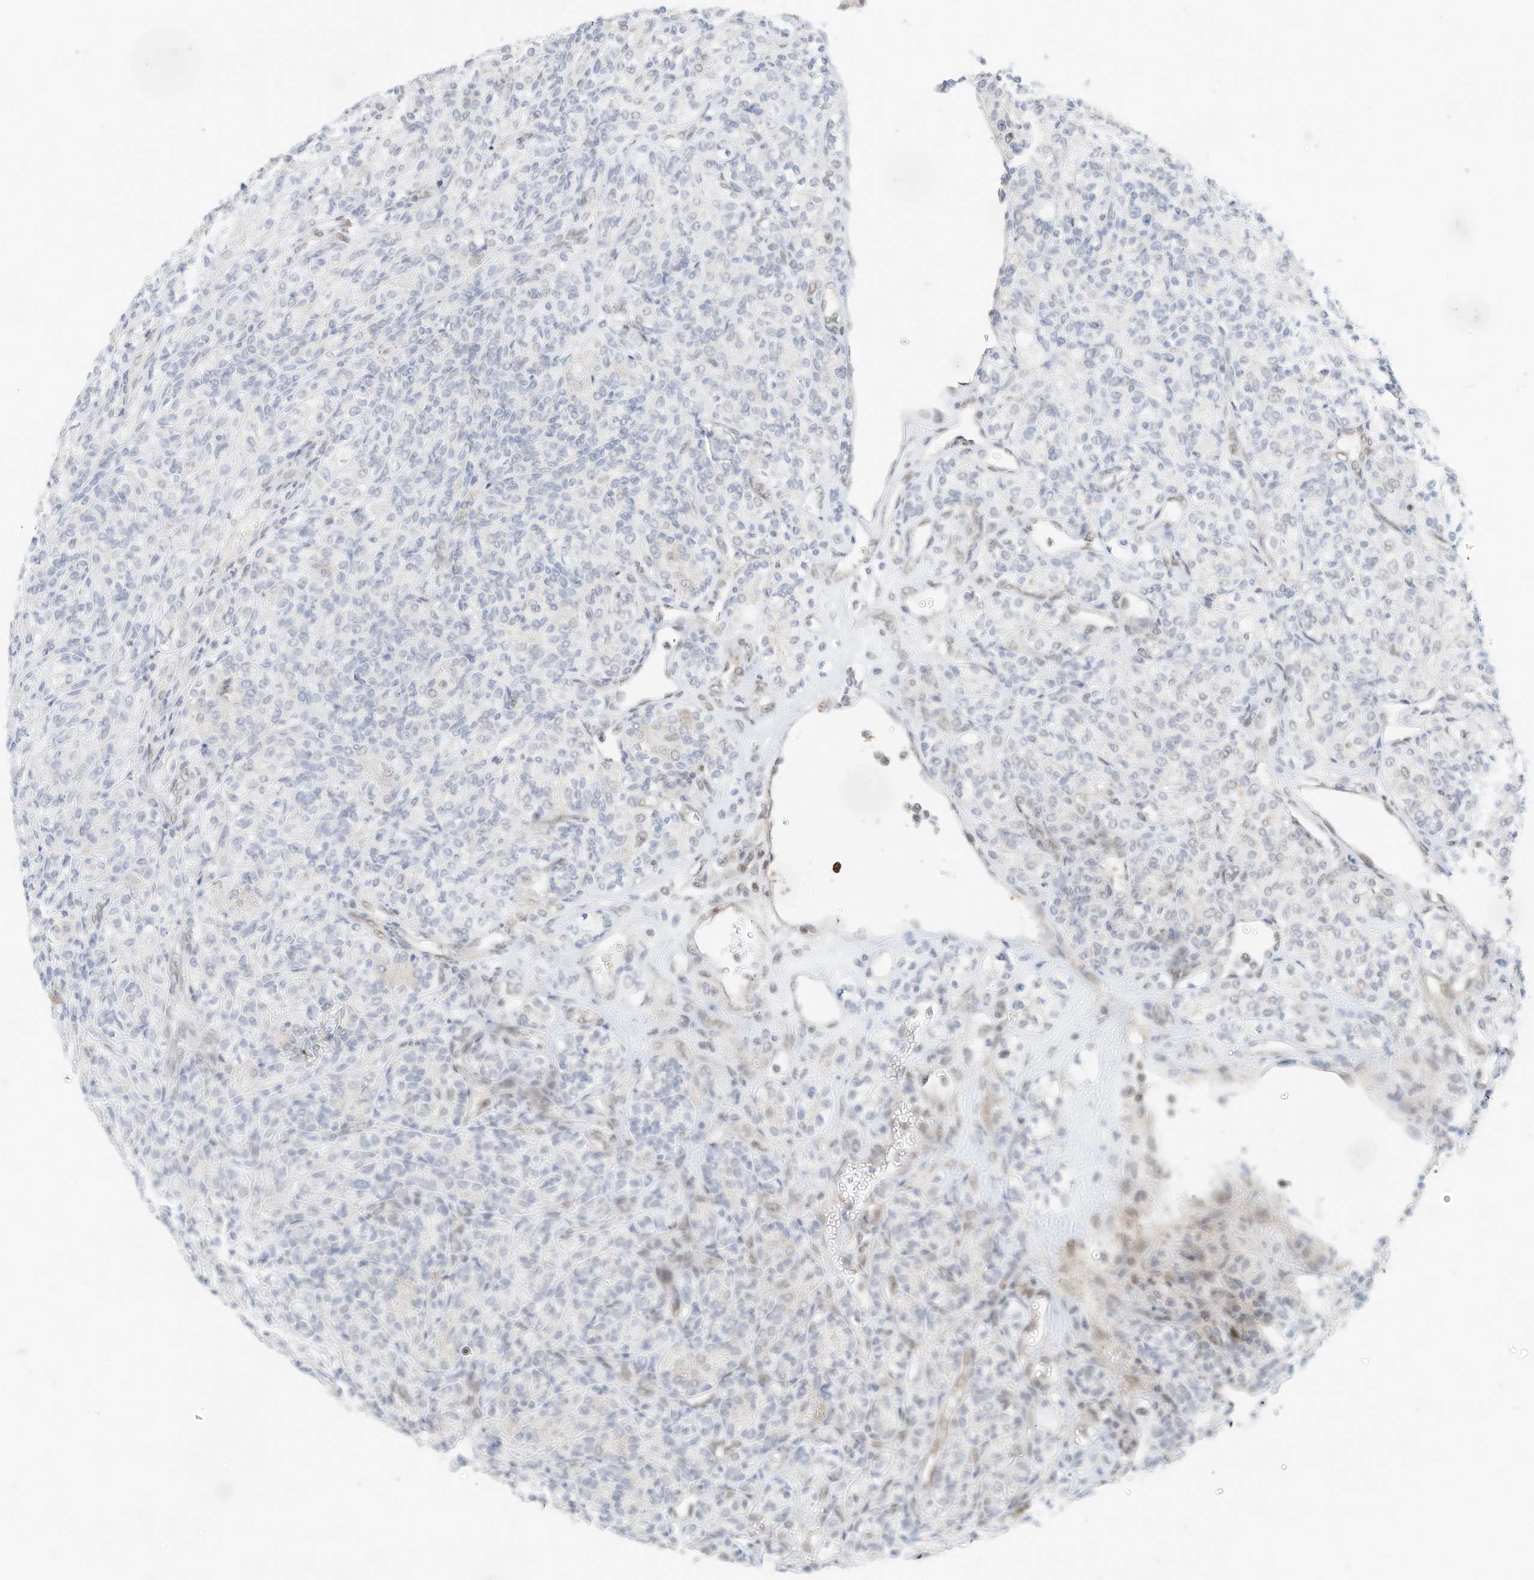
{"staining": {"intensity": "negative", "quantity": "none", "location": "none"}, "tissue": "renal cancer", "cell_type": "Tumor cells", "image_type": "cancer", "snomed": [{"axis": "morphology", "description": "Adenocarcinoma, NOS"}, {"axis": "topography", "description": "Kidney"}], "caption": "High magnification brightfield microscopy of renal cancer stained with DAB (brown) and counterstained with hematoxylin (blue): tumor cells show no significant staining.", "gene": "OGT", "patient": {"sex": "male", "age": 77}}